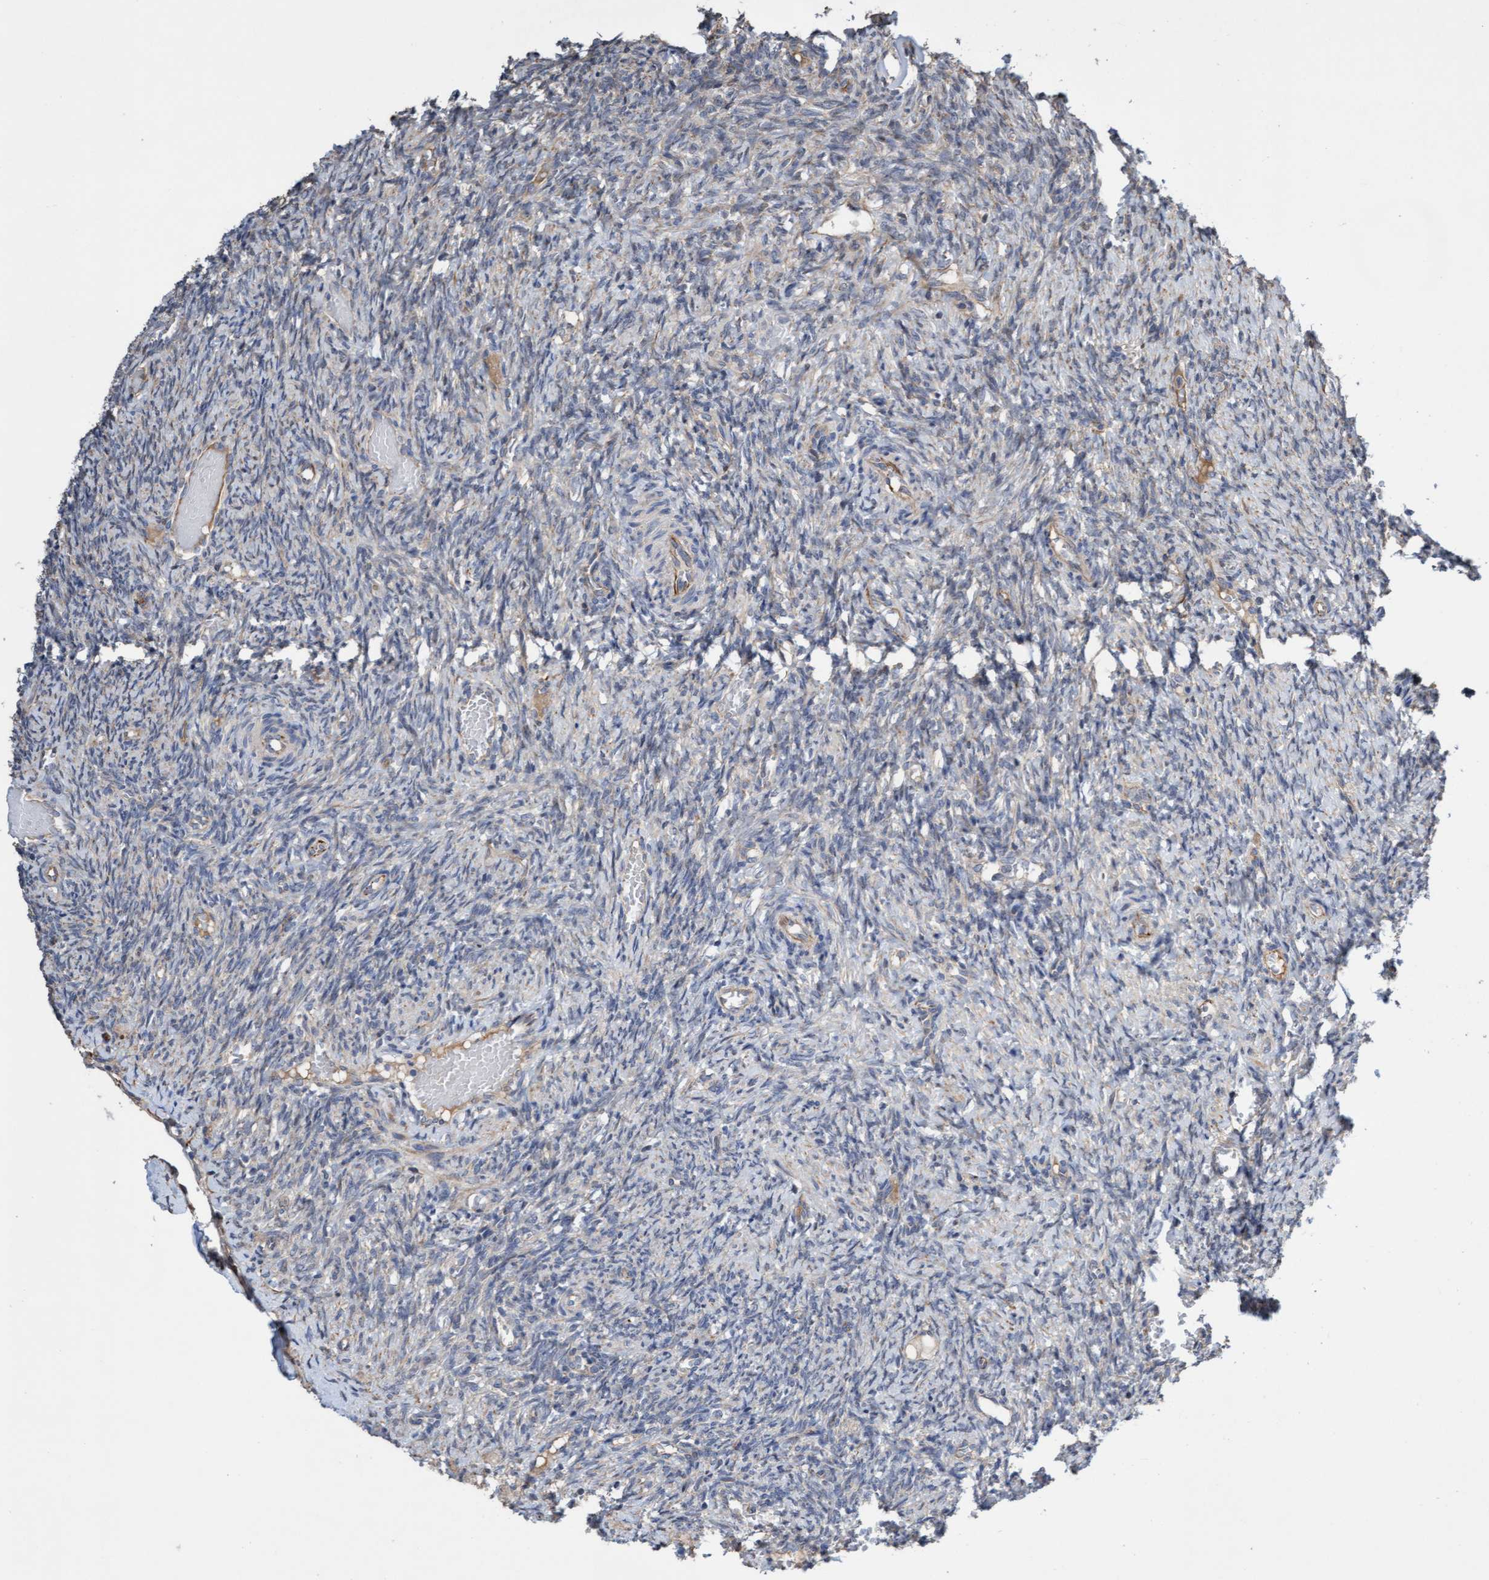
{"staining": {"intensity": "negative", "quantity": "none", "location": "none"}, "tissue": "ovary", "cell_type": "Ovarian stroma cells", "image_type": "normal", "snomed": [{"axis": "morphology", "description": "Normal tissue, NOS"}, {"axis": "topography", "description": "Ovary"}], "caption": "IHC photomicrograph of normal ovary stained for a protein (brown), which exhibits no positivity in ovarian stroma cells. The staining was performed using DAB to visualize the protein expression in brown, while the nuclei were stained in blue with hematoxylin (Magnification: 20x).", "gene": "ITFG1", "patient": {"sex": "female", "age": 41}}